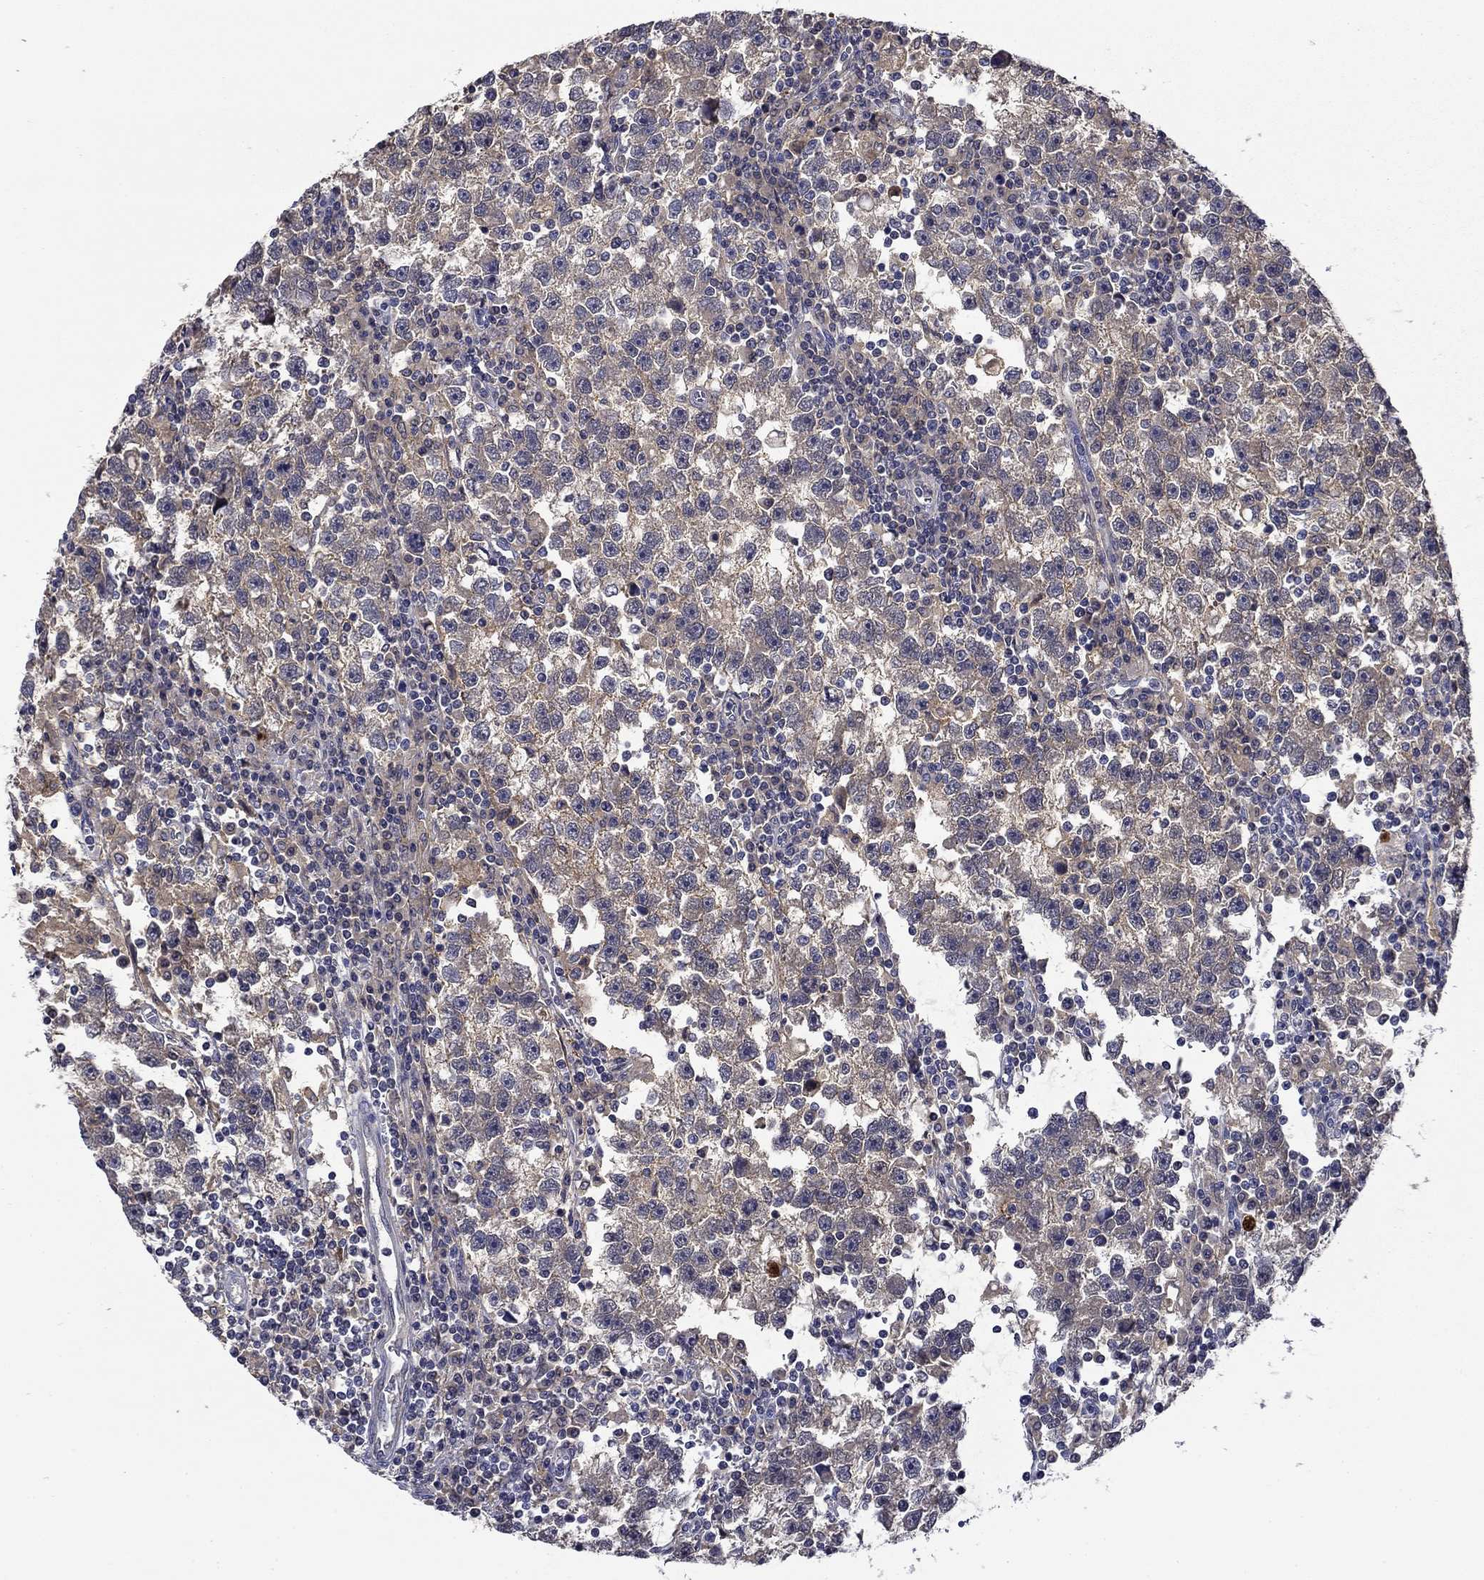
{"staining": {"intensity": "negative", "quantity": "none", "location": "none"}, "tissue": "testis cancer", "cell_type": "Tumor cells", "image_type": "cancer", "snomed": [{"axis": "morphology", "description": "Seminoma, NOS"}, {"axis": "topography", "description": "Testis"}], "caption": "IHC of seminoma (testis) reveals no staining in tumor cells.", "gene": "DDTL", "patient": {"sex": "male", "age": 47}}